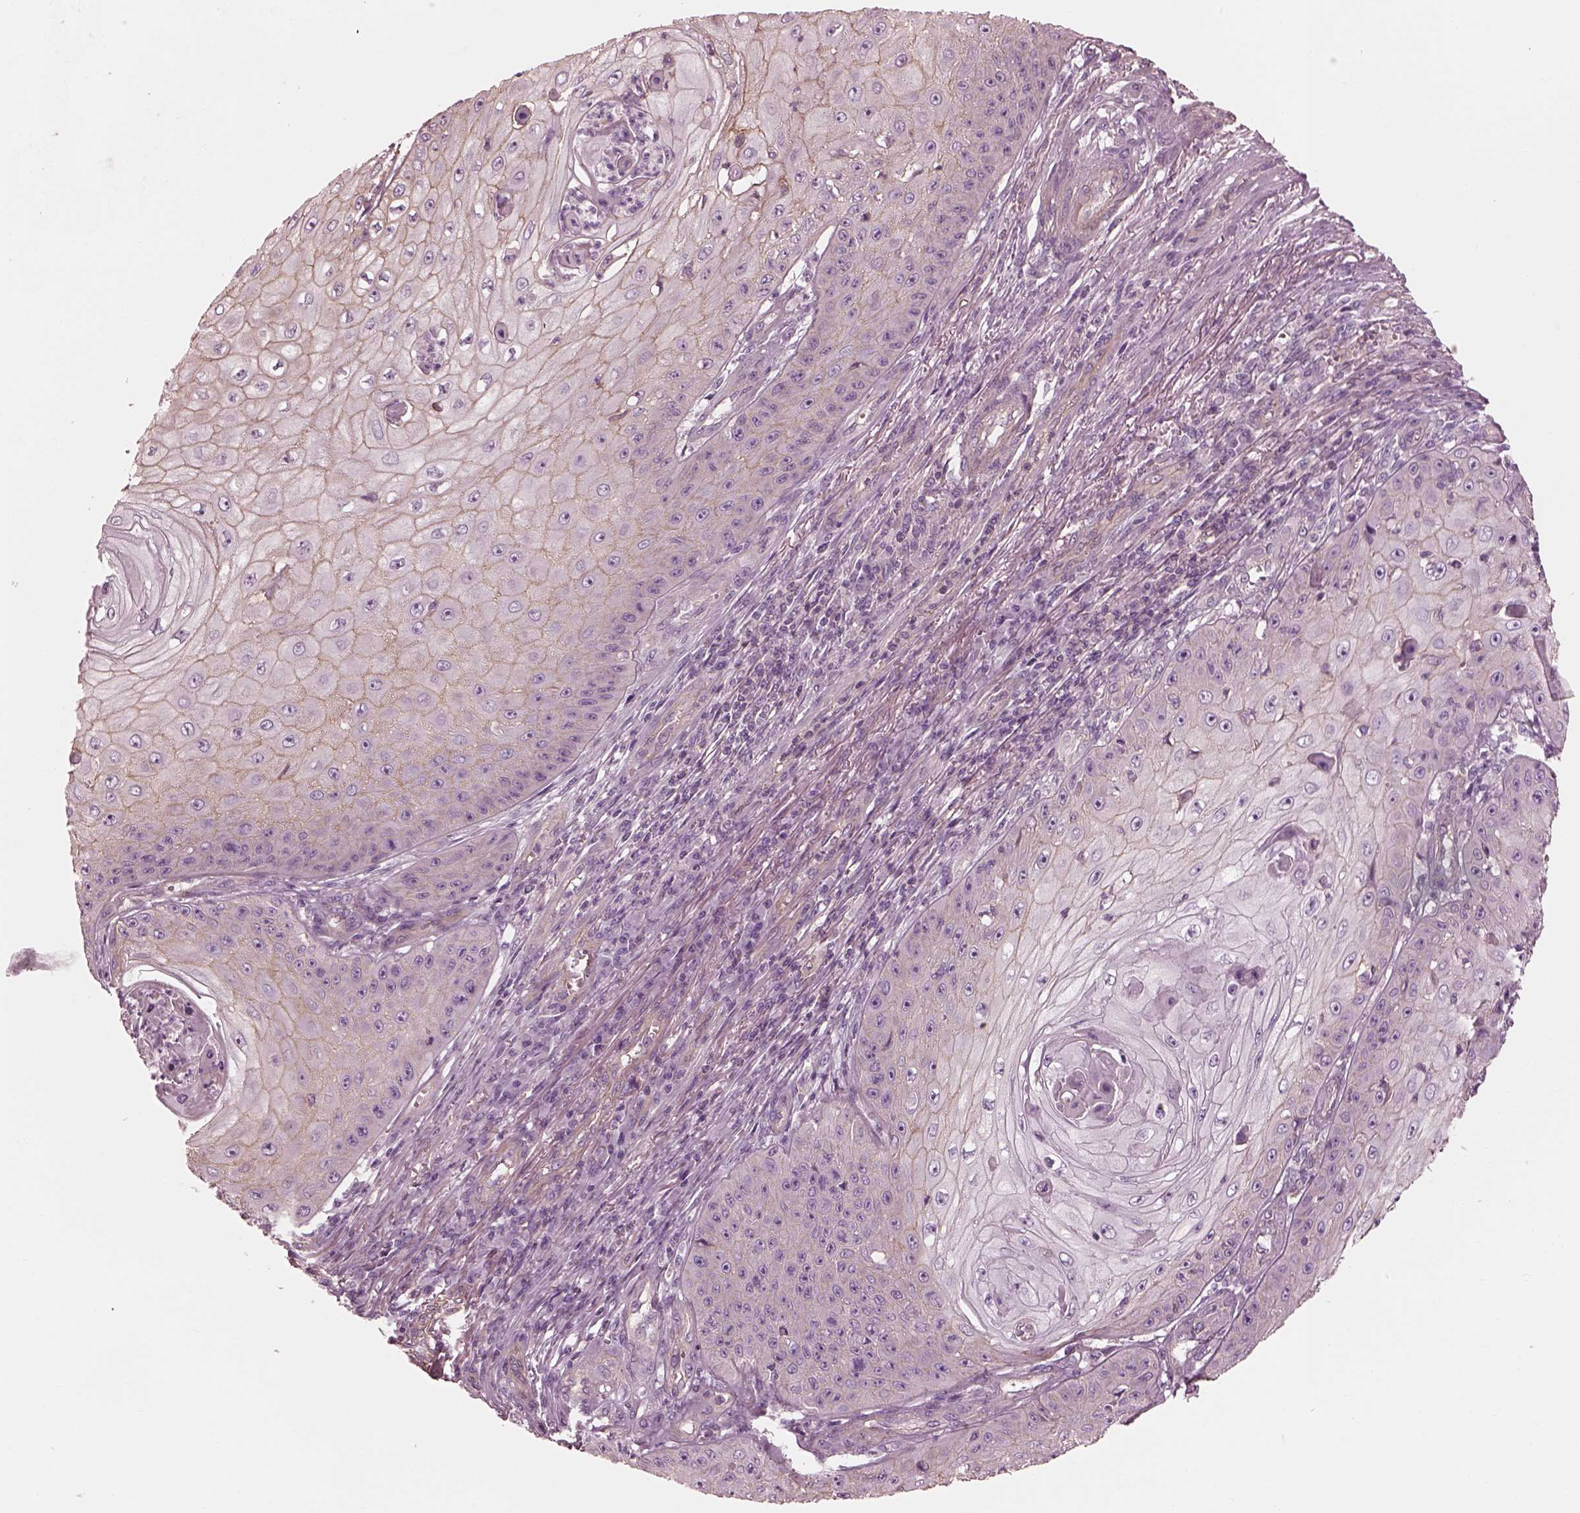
{"staining": {"intensity": "weak", "quantity": "25%-75%", "location": "cytoplasmic/membranous"}, "tissue": "skin cancer", "cell_type": "Tumor cells", "image_type": "cancer", "snomed": [{"axis": "morphology", "description": "Squamous cell carcinoma, NOS"}, {"axis": "topography", "description": "Skin"}], "caption": "Squamous cell carcinoma (skin) stained with a protein marker demonstrates weak staining in tumor cells.", "gene": "ELAPOR1", "patient": {"sex": "male", "age": 70}}